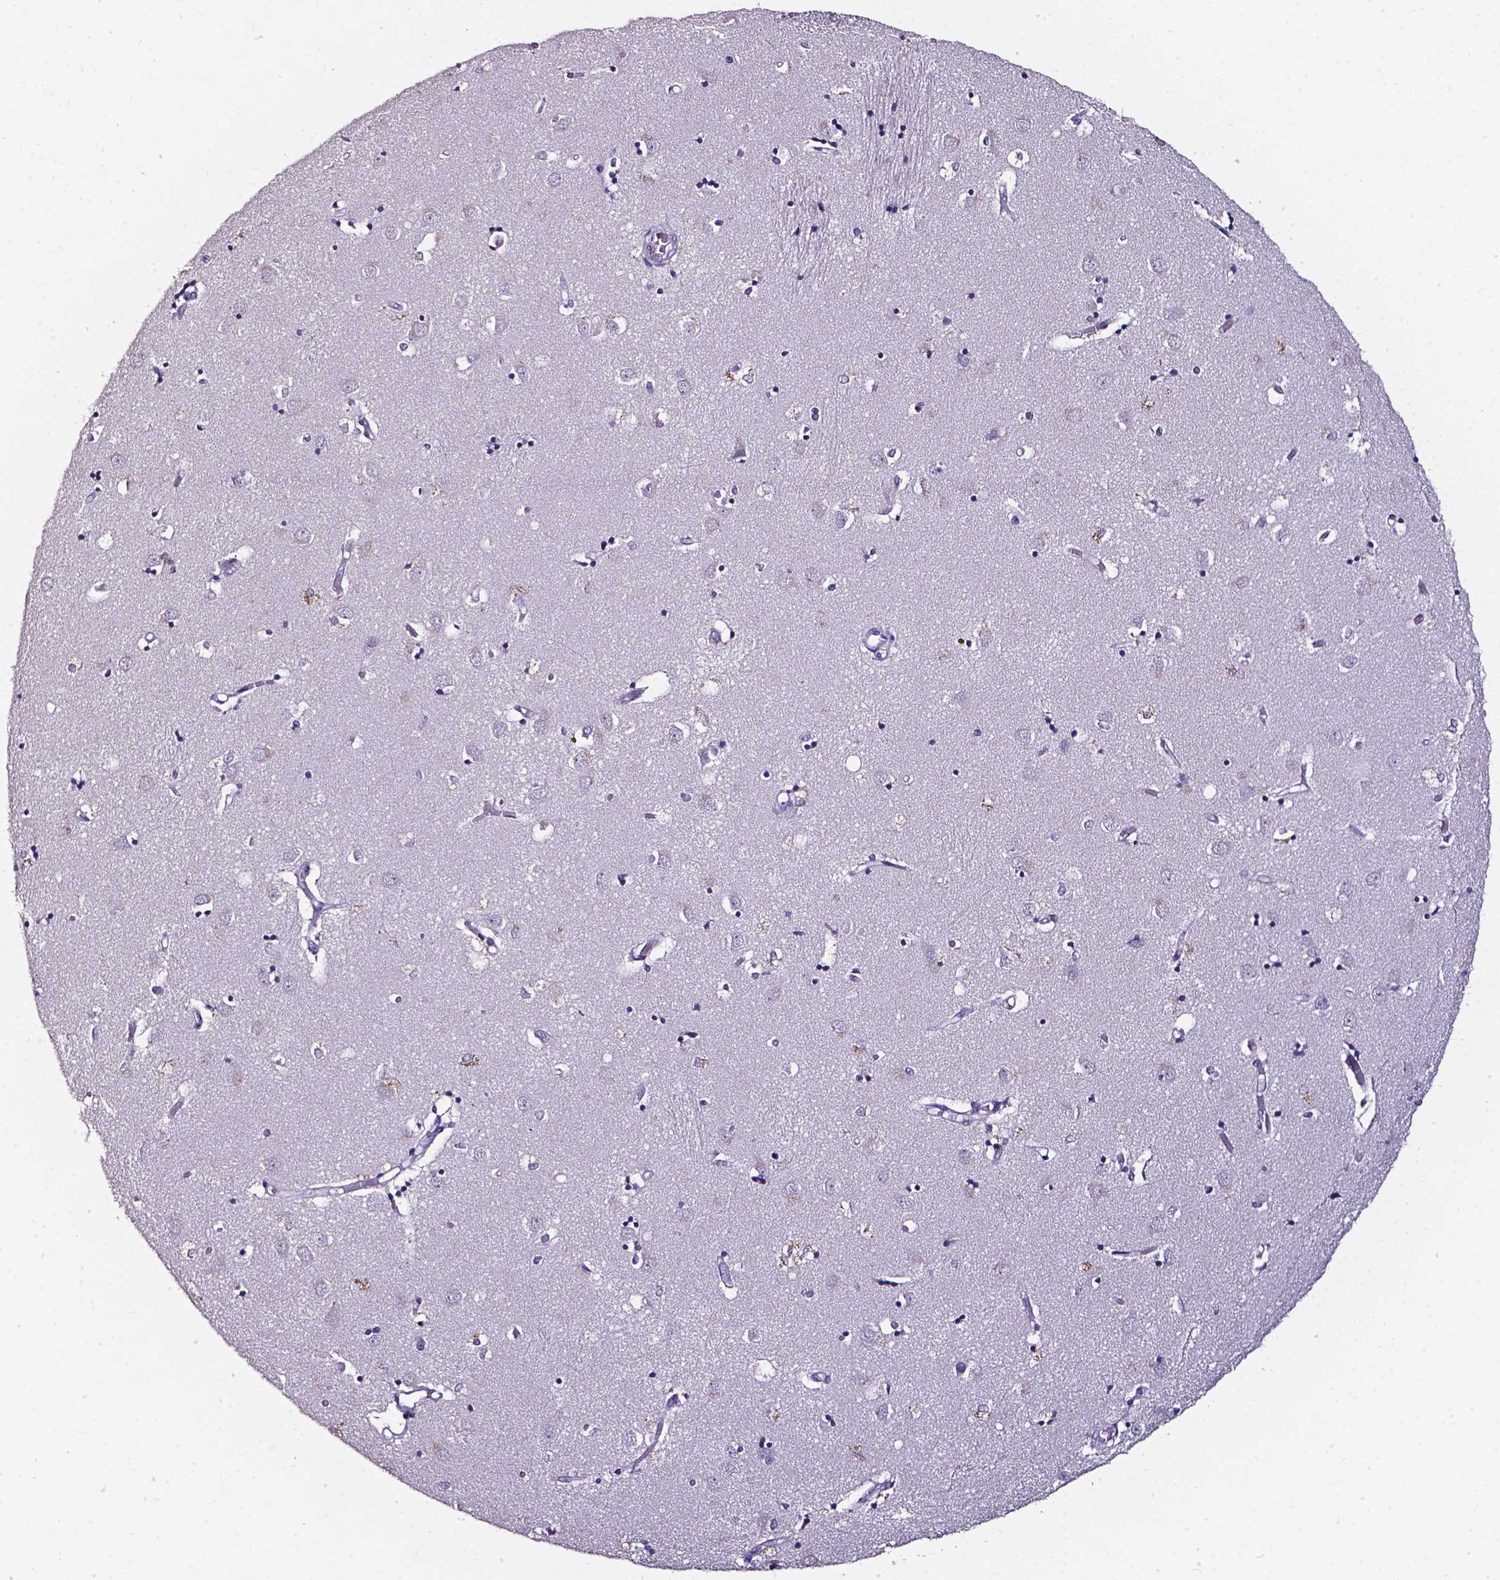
{"staining": {"intensity": "negative", "quantity": "none", "location": "none"}, "tissue": "caudate", "cell_type": "Glial cells", "image_type": "normal", "snomed": [{"axis": "morphology", "description": "Normal tissue, NOS"}, {"axis": "topography", "description": "Lateral ventricle wall"}], "caption": "Immunohistochemistry (IHC) micrograph of normal caudate: human caudate stained with DAB shows no significant protein expression in glial cells. (DAB (3,3'-diaminobenzidine) IHC with hematoxylin counter stain).", "gene": "DEFA5", "patient": {"sex": "male", "age": 54}}